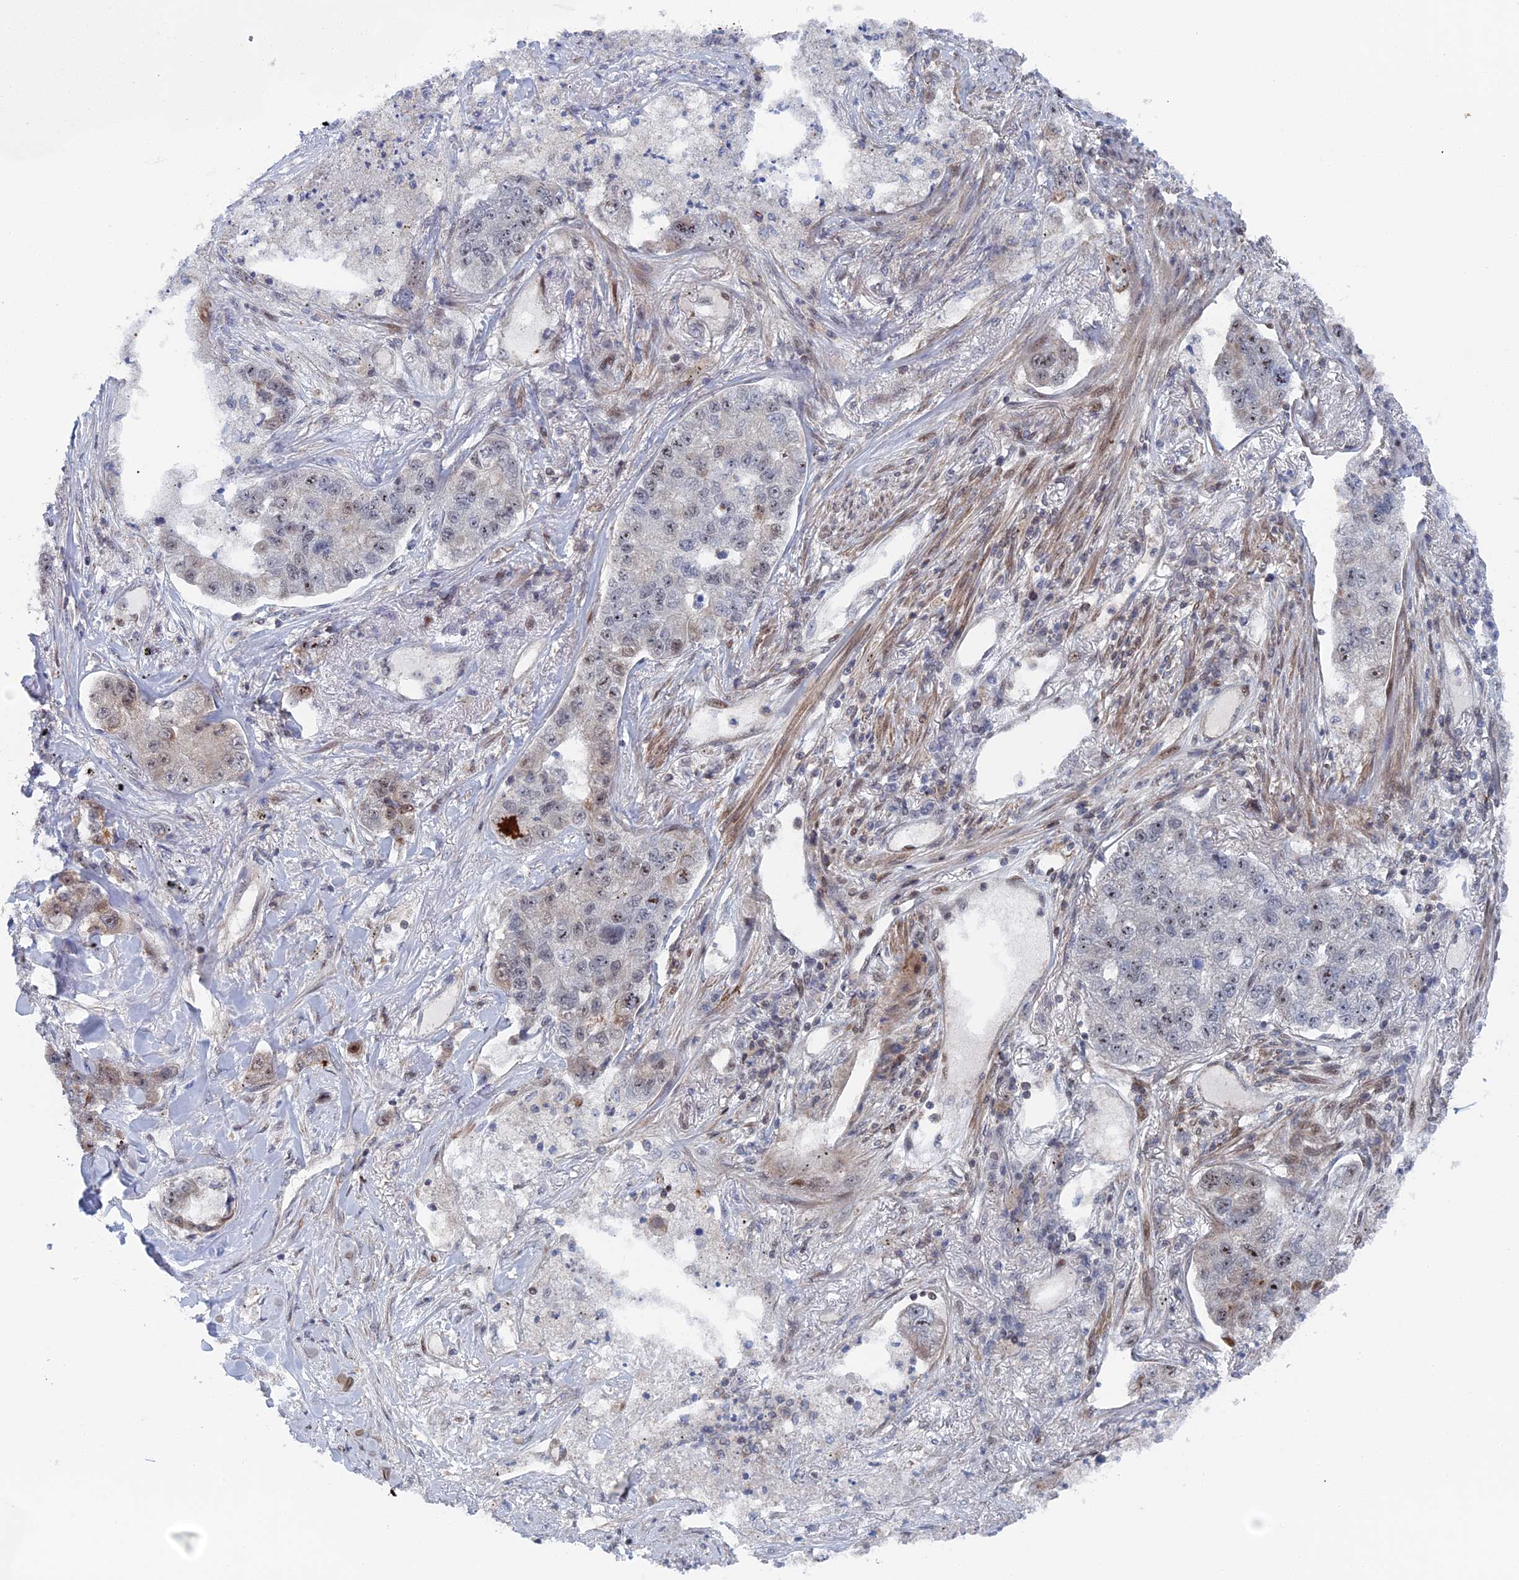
{"staining": {"intensity": "weak", "quantity": "25%-75%", "location": "nuclear"}, "tissue": "lung cancer", "cell_type": "Tumor cells", "image_type": "cancer", "snomed": [{"axis": "morphology", "description": "Adenocarcinoma, NOS"}, {"axis": "topography", "description": "Lung"}], "caption": "Immunohistochemistry (IHC) image of neoplastic tissue: human lung cancer (adenocarcinoma) stained using immunohistochemistry reveals low levels of weak protein expression localized specifically in the nuclear of tumor cells, appearing as a nuclear brown color.", "gene": "IL7", "patient": {"sex": "male", "age": 49}}